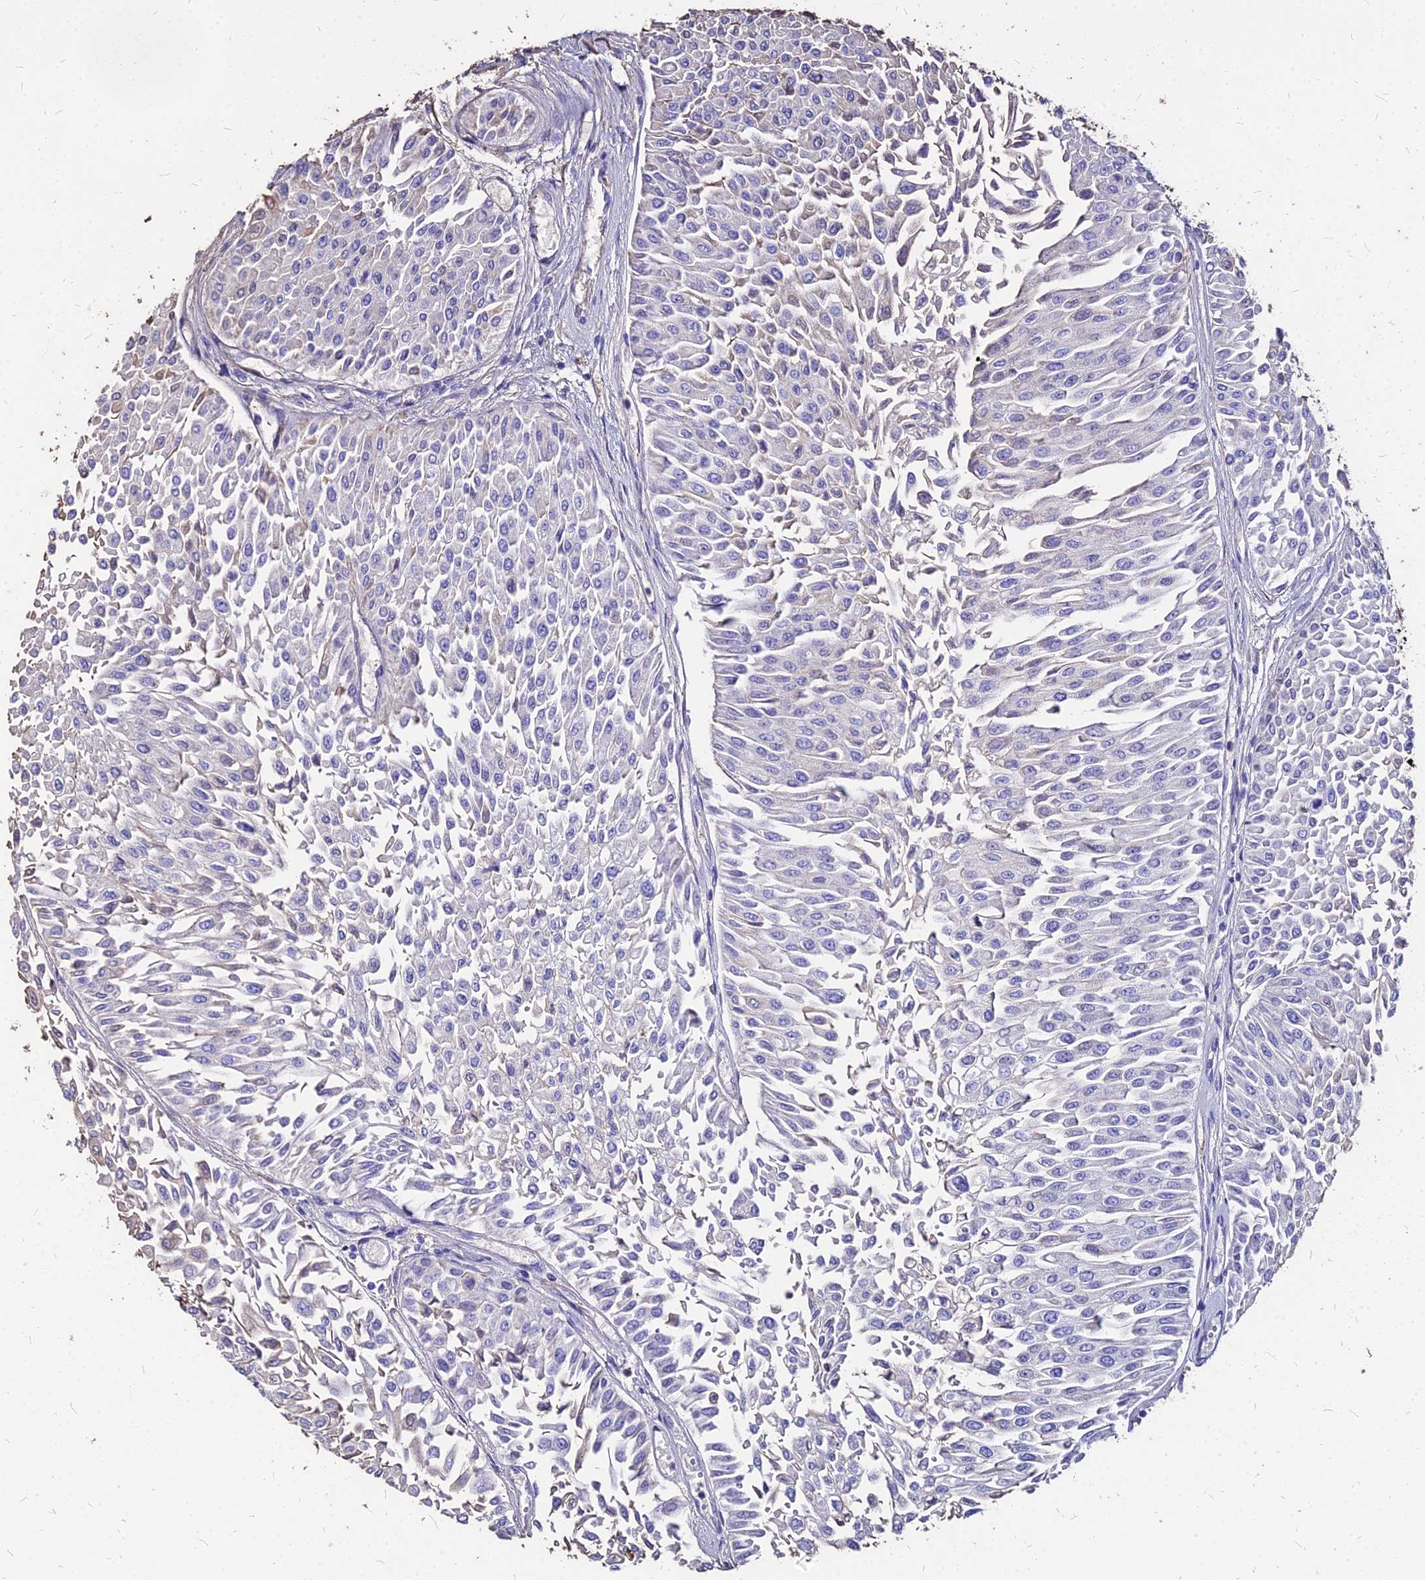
{"staining": {"intensity": "negative", "quantity": "none", "location": "none"}, "tissue": "urothelial cancer", "cell_type": "Tumor cells", "image_type": "cancer", "snomed": [{"axis": "morphology", "description": "Urothelial carcinoma, Low grade"}, {"axis": "topography", "description": "Urinary bladder"}], "caption": "There is no significant staining in tumor cells of low-grade urothelial carcinoma.", "gene": "NME5", "patient": {"sex": "male", "age": 67}}